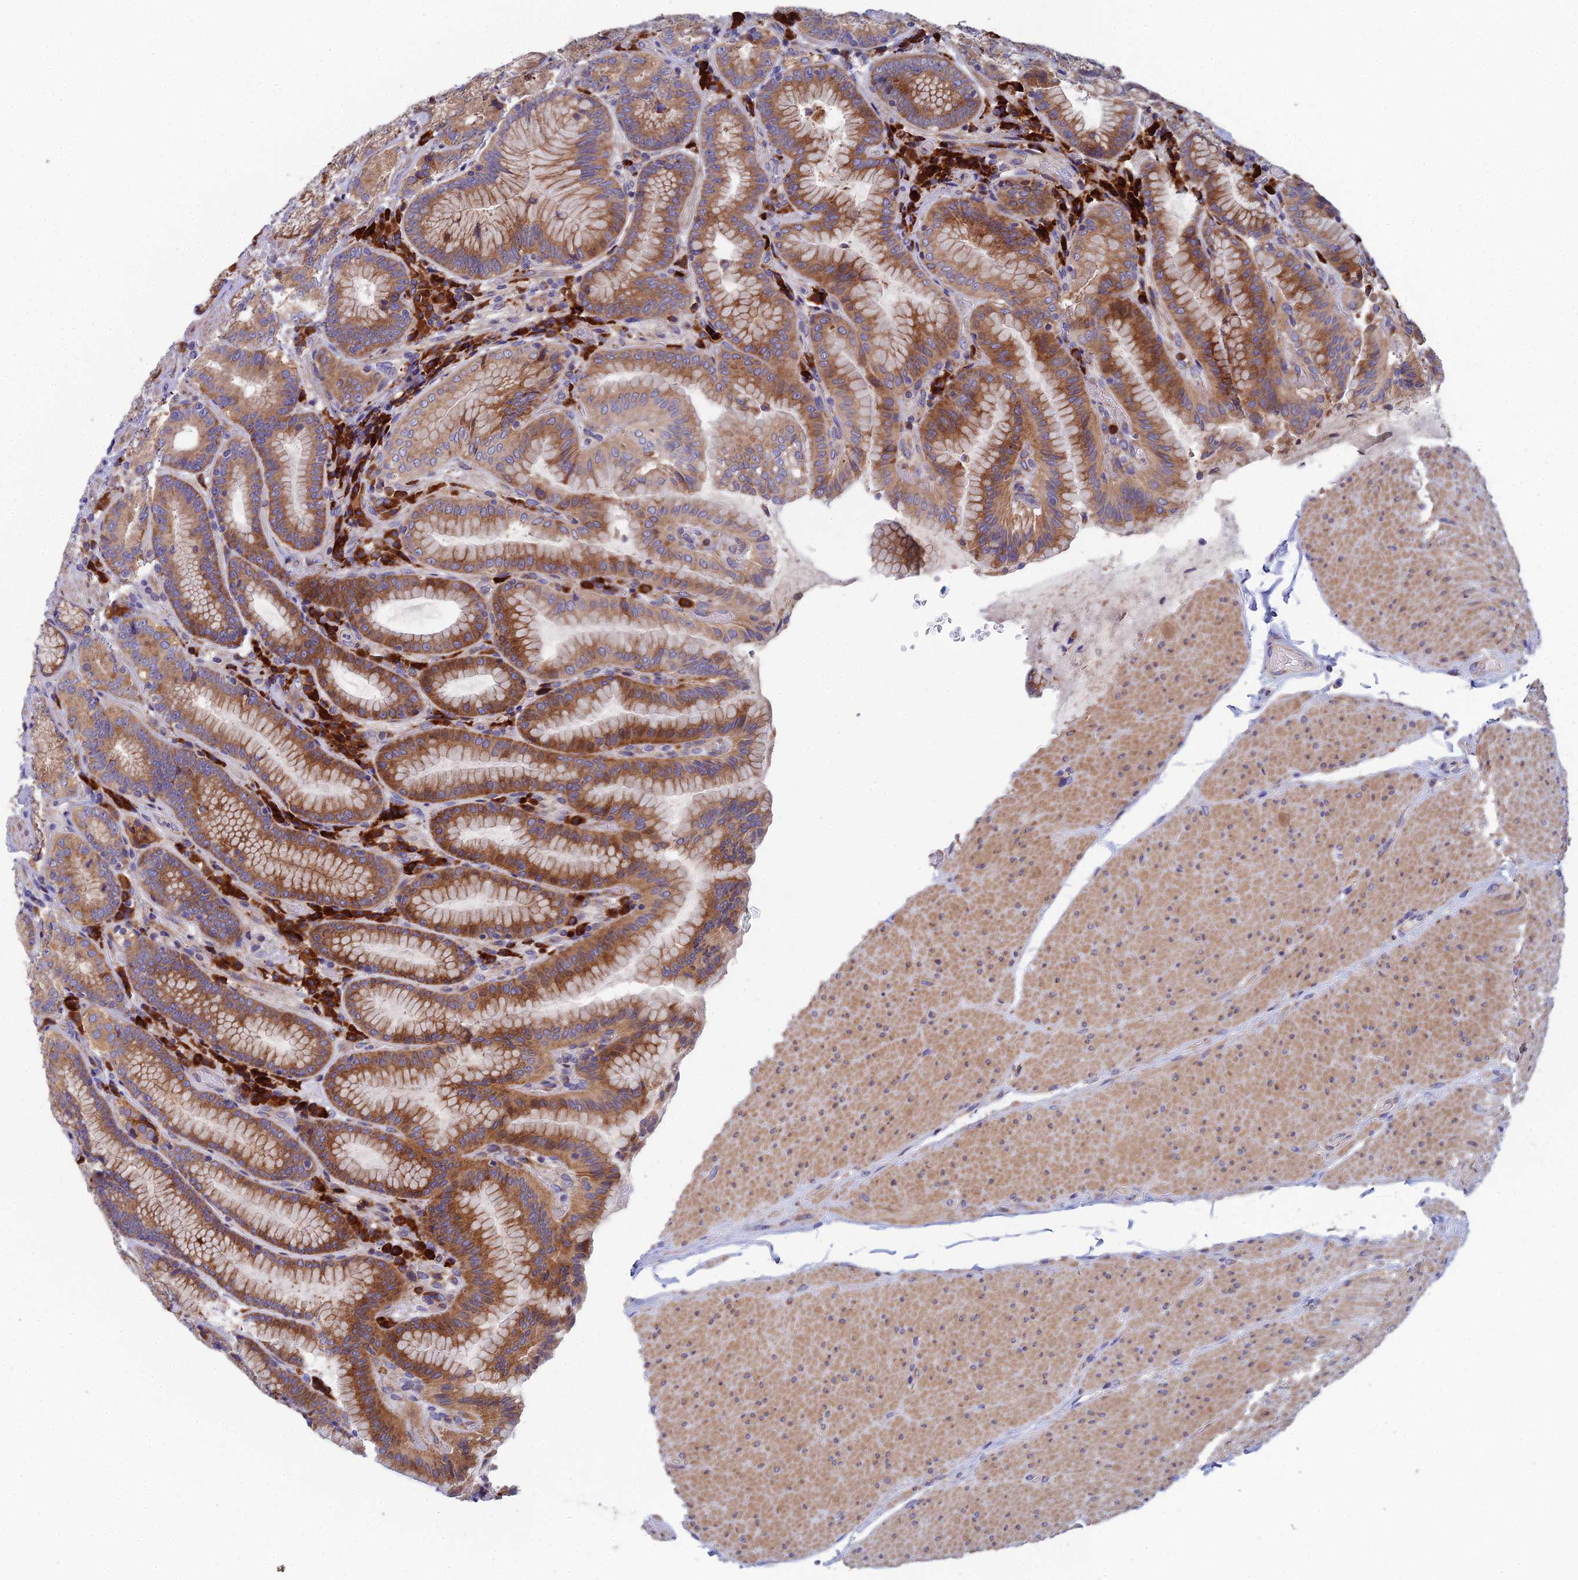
{"staining": {"intensity": "moderate", "quantity": ">75%", "location": "cytoplasmic/membranous"}, "tissue": "stomach", "cell_type": "Glandular cells", "image_type": "normal", "snomed": [{"axis": "morphology", "description": "Normal tissue, NOS"}, {"axis": "topography", "description": "Stomach, upper"}, {"axis": "topography", "description": "Stomach, lower"}], "caption": "Protein staining of unremarkable stomach exhibits moderate cytoplasmic/membranous staining in about >75% of glandular cells.", "gene": "CLCN3", "patient": {"sex": "female", "age": 76}}